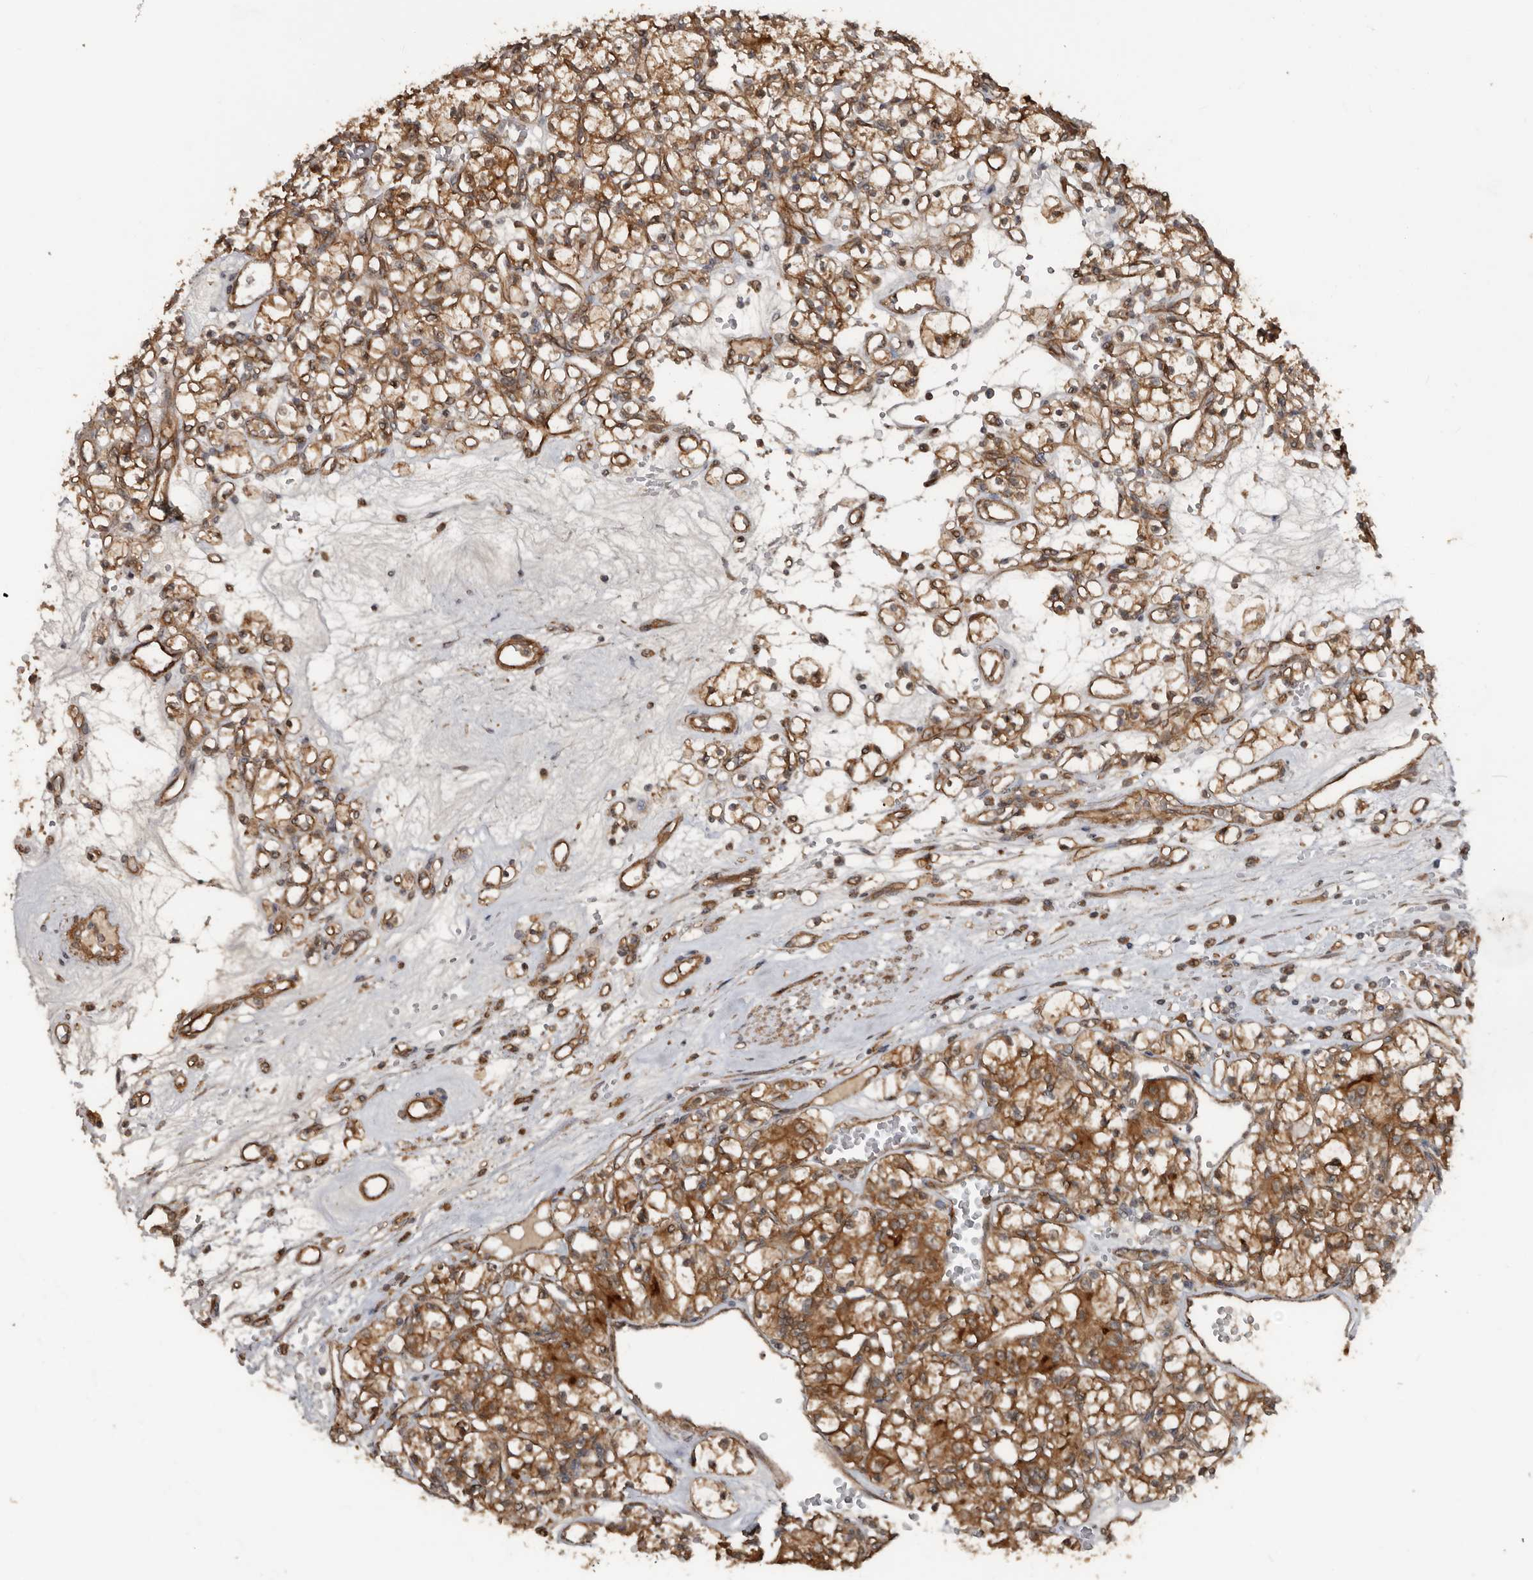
{"staining": {"intensity": "moderate", "quantity": ">75%", "location": "cytoplasmic/membranous"}, "tissue": "renal cancer", "cell_type": "Tumor cells", "image_type": "cancer", "snomed": [{"axis": "morphology", "description": "Adenocarcinoma, NOS"}, {"axis": "topography", "description": "Kidney"}], "caption": "Immunohistochemical staining of human adenocarcinoma (renal) exhibits moderate cytoplasmic/membranous protein staining in about >75% of tumor cells.", "gene": "EXOC3L1", "patient": {"sex": "female", "age": 59}}